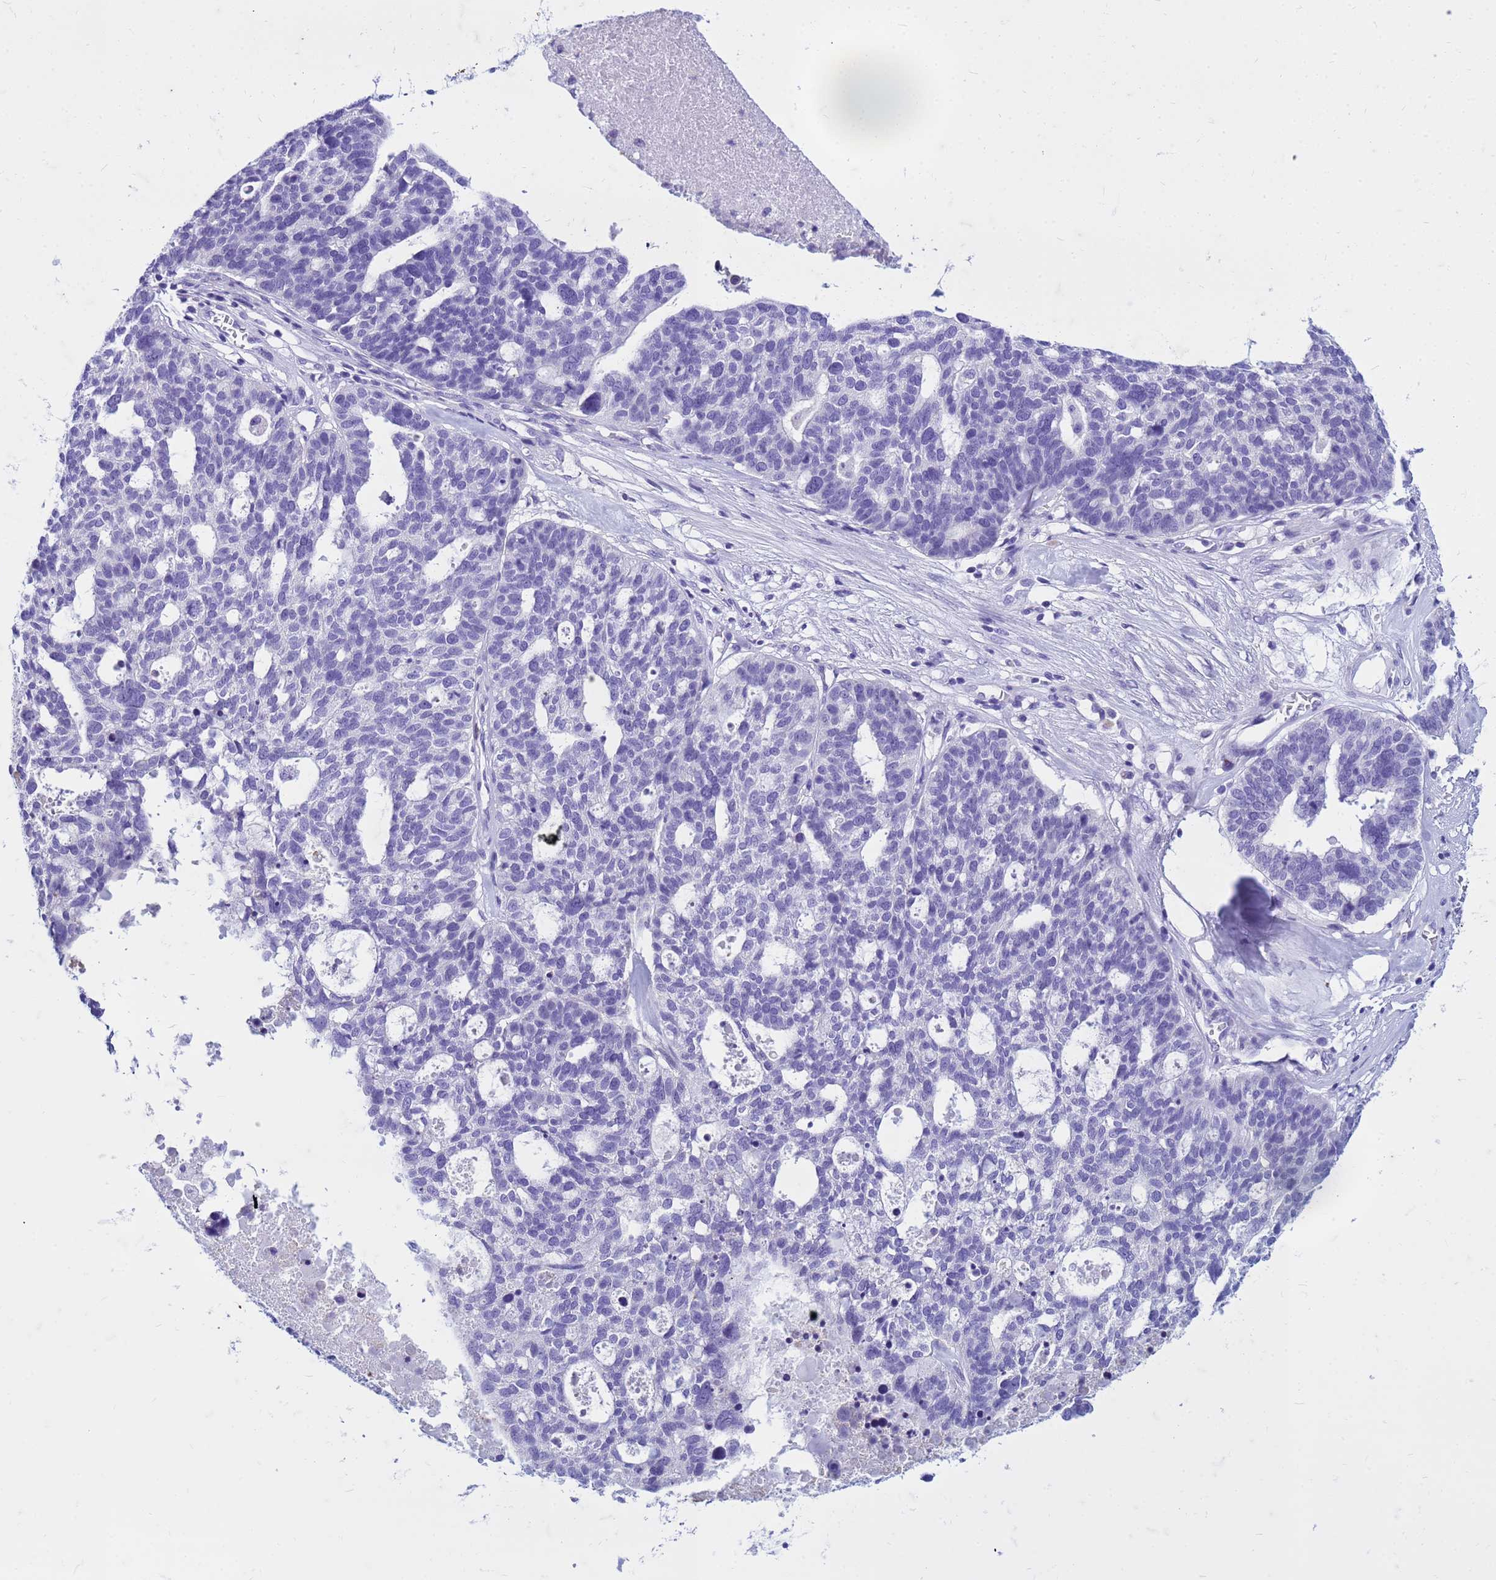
{"staining": {"intensity": "negative", "quantity": "none", "location": "none"}, "tissue": "ovarian cancer", "cell_type": "Tumor cells", "image_type": "cancer", "snomed": [{"axis": "morphology", "description": "Cystadenocarcinoma, serous, NOS"}, {"axis": "topography", "description": "Ovary"}], "caption": "The IHC histopathology image has no significant positivity in tumor cells of ovarian cancer tissue. (DAB (3,3'-diaminobenzidine) immunohistochemistry (IHC) visualized using brightfield microscopy, high magnification).", "gene": "CFAP100", "patient": {"sex": "female", "age": 59}}